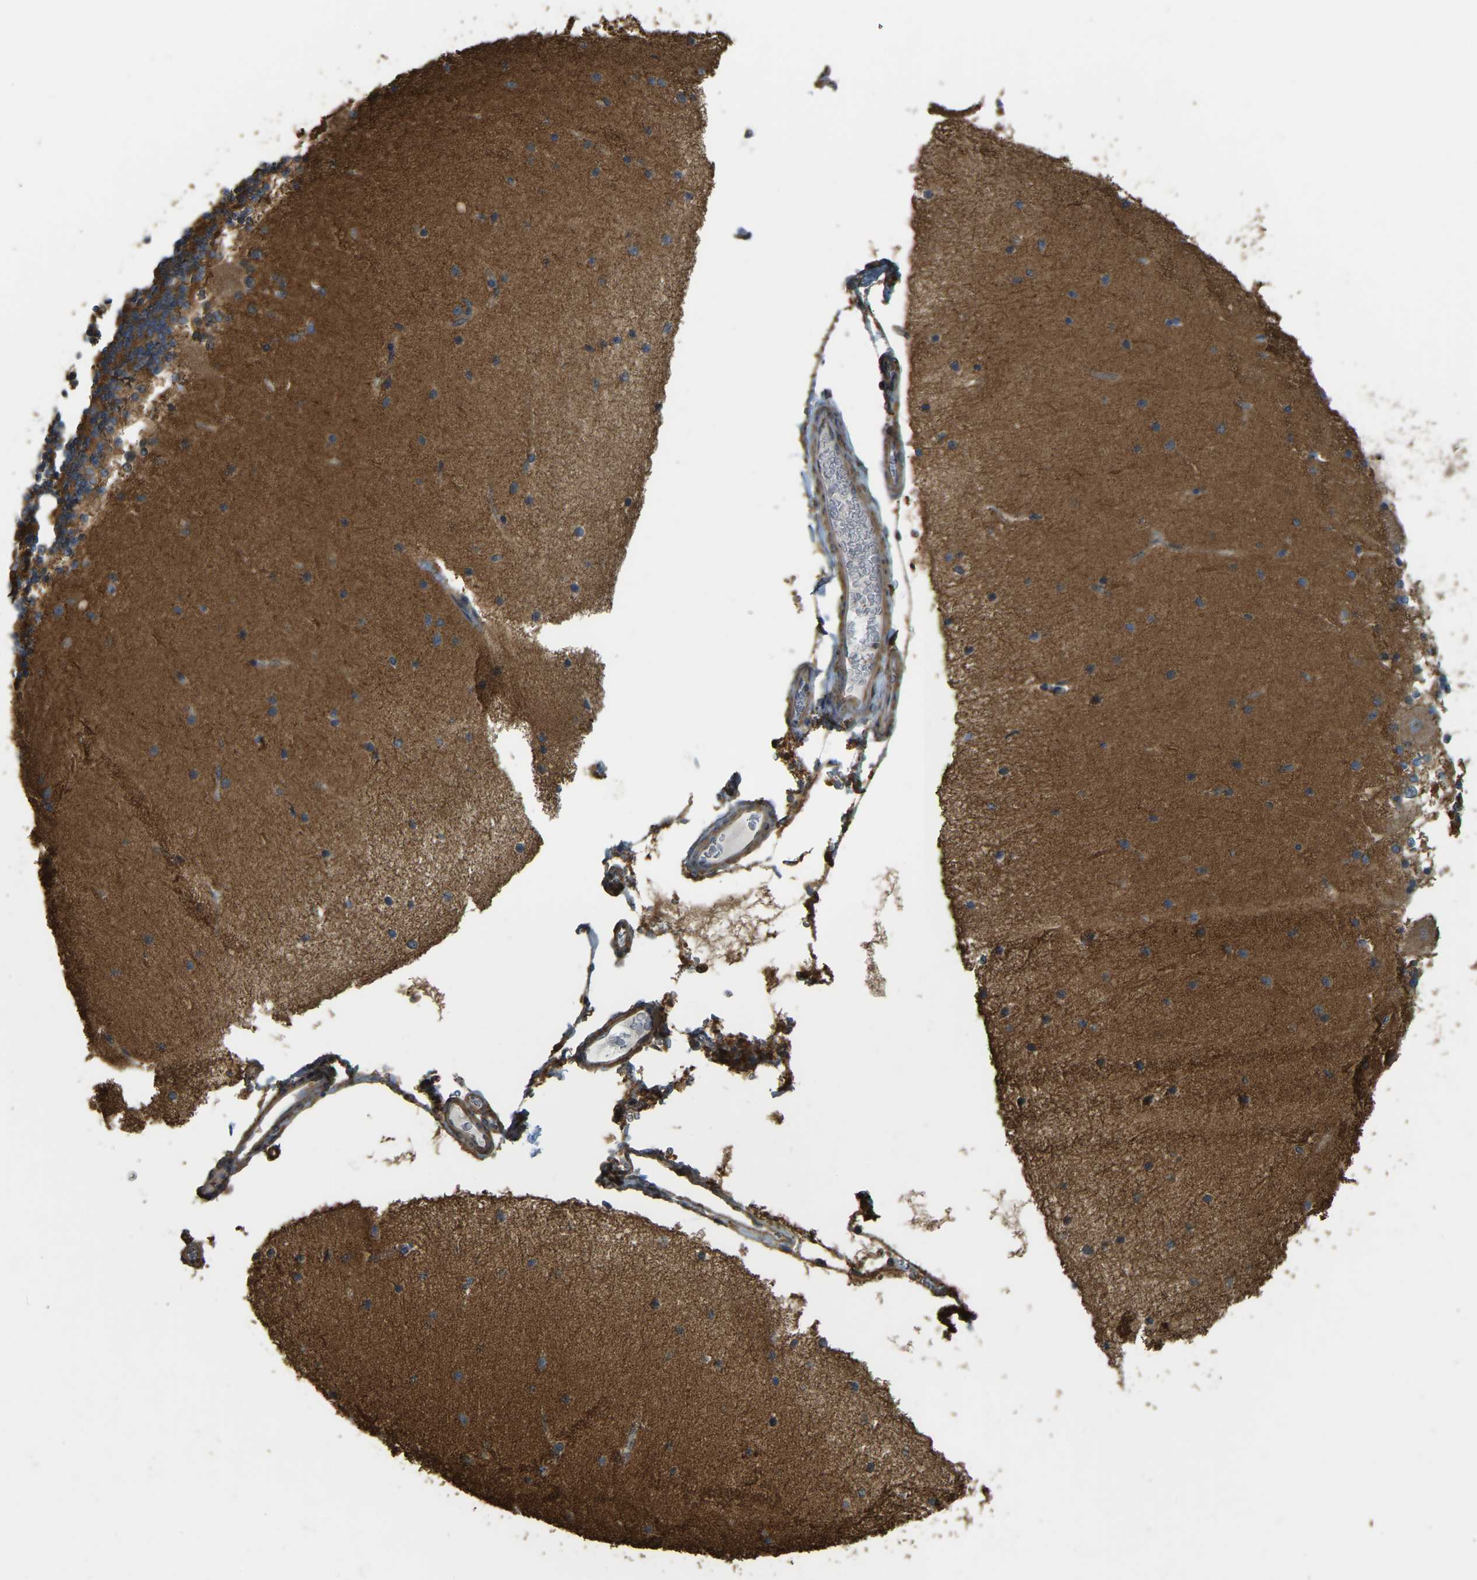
{"staining": {"intensity": "moderate", "quantity": ">75%", "location": "cytoplasmic/membranous"}, "tissue": "cerebellum", "cell_type": "Cells in granular layer", "image_type": "normal", "snomed": [{"axis": "morphology", "description": "Normal tissue, NOS"}, {"axis": "topography", "description": "Cerebellum"}], "caption": "Protein positivity by immunohistochemistry (IHC) displays moderate cytoplasmic/membranous expression in approximately >75% of cells in granular layer in benign cerebellum.", "gene": "GNG2", "patient": {"sex": "female", "age": 54}}